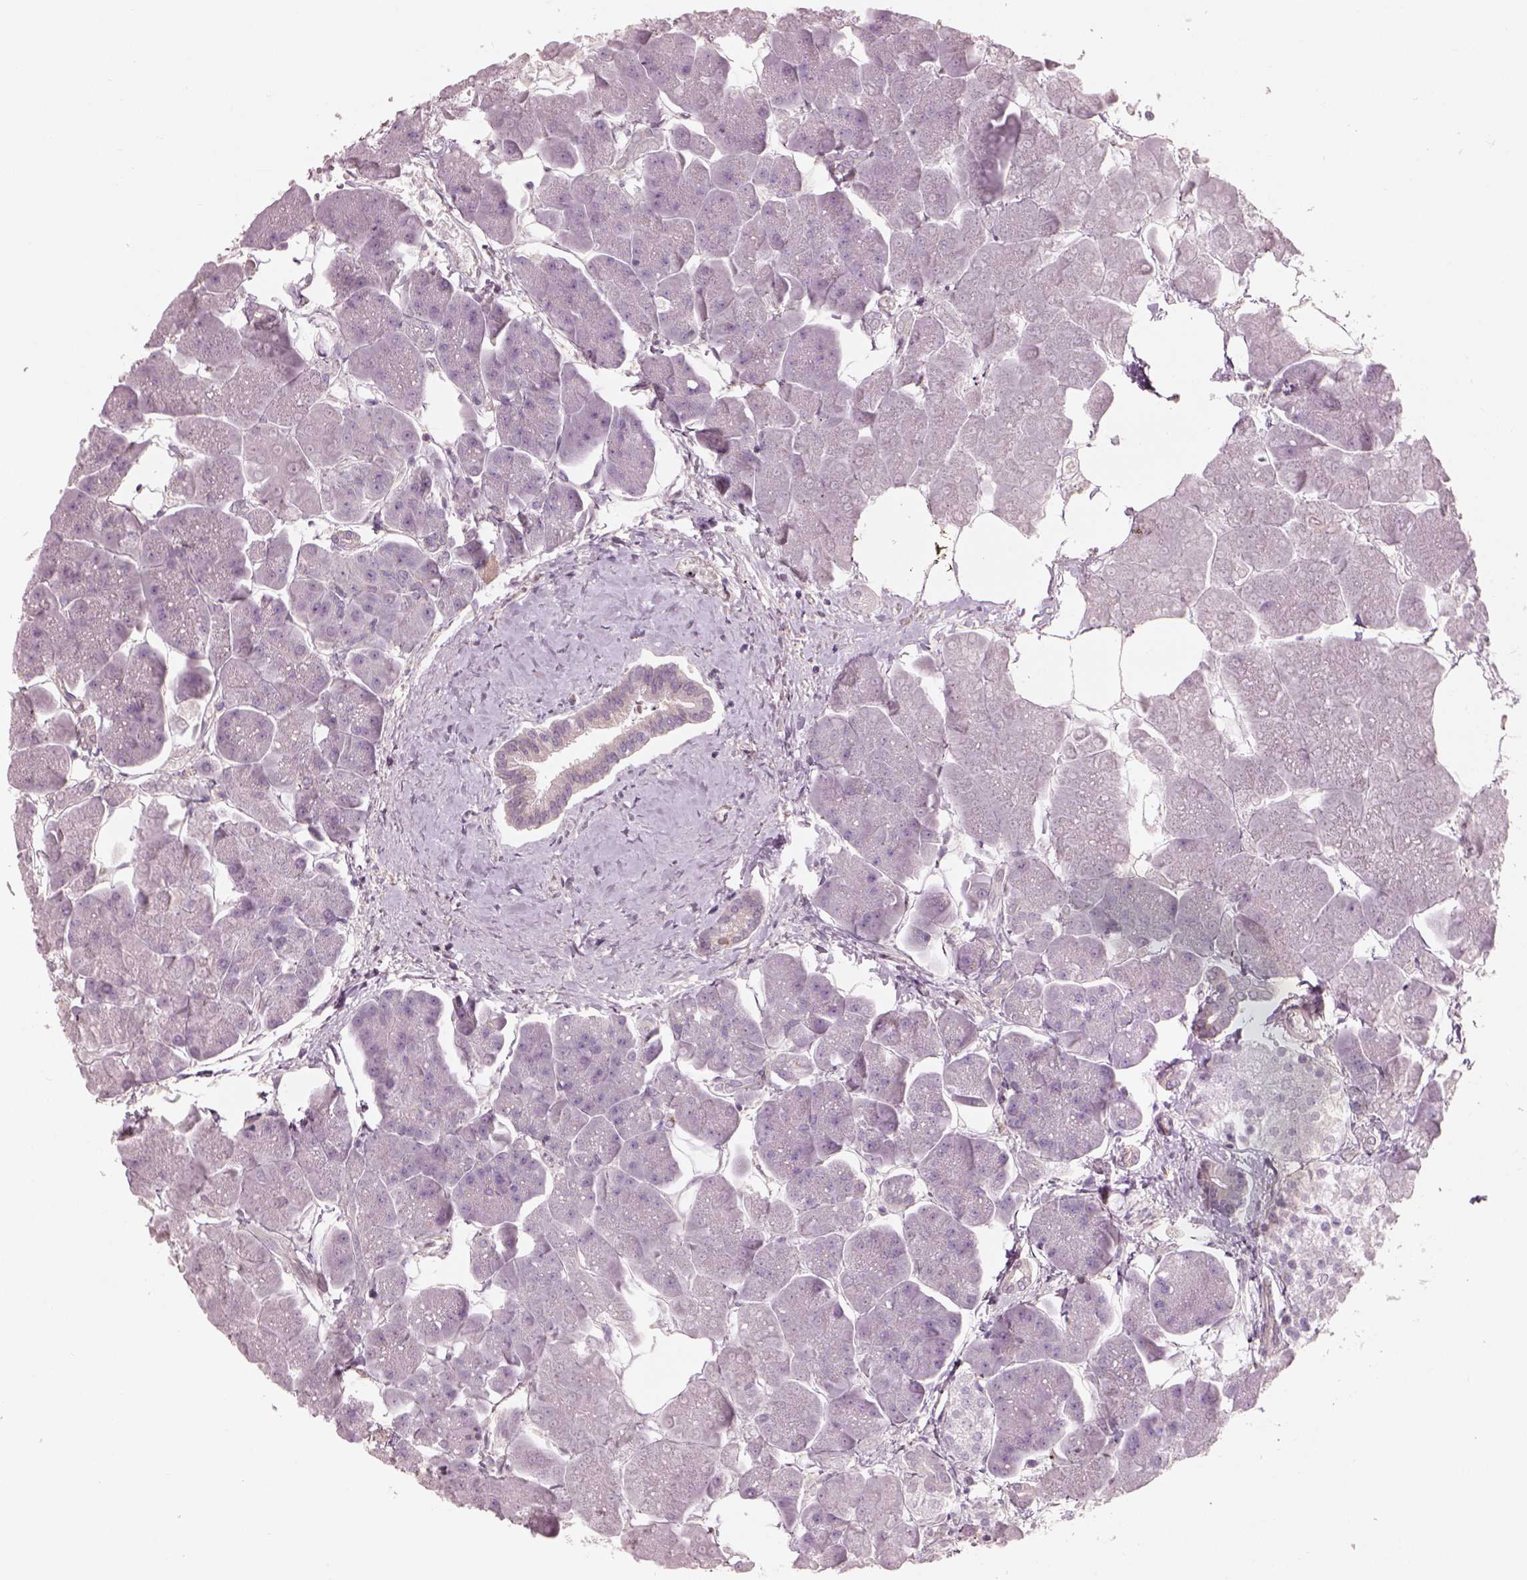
{"staining": {"intensity": "negative", "quantity": "none", "location": "none"}, "tissue": "pancreas", "cell_type": "Exocrine glandular cells", "image_type": "normal", "snomed": [{"axis": "morphology", "description": "Normal tissue, NOS"}, {"axis": "topography", "description": "Adipose tissue"}, {"axis": "topography", "description": "Pancreas"}, {"axis": "topography", "description": "Peripheral nerve tissue"}], "caption": "Micrograph shows no significant protein staining in exocrine glandular cells of benign pancreas. (Stains: DAB (3,3'-diaminobenzidine) IHC with hematoxylin counter stain, Microscopy: brightfield microscopy at high magnification).", "gene": "CDS1", "patient": {"sex": "female", "age": 58}}